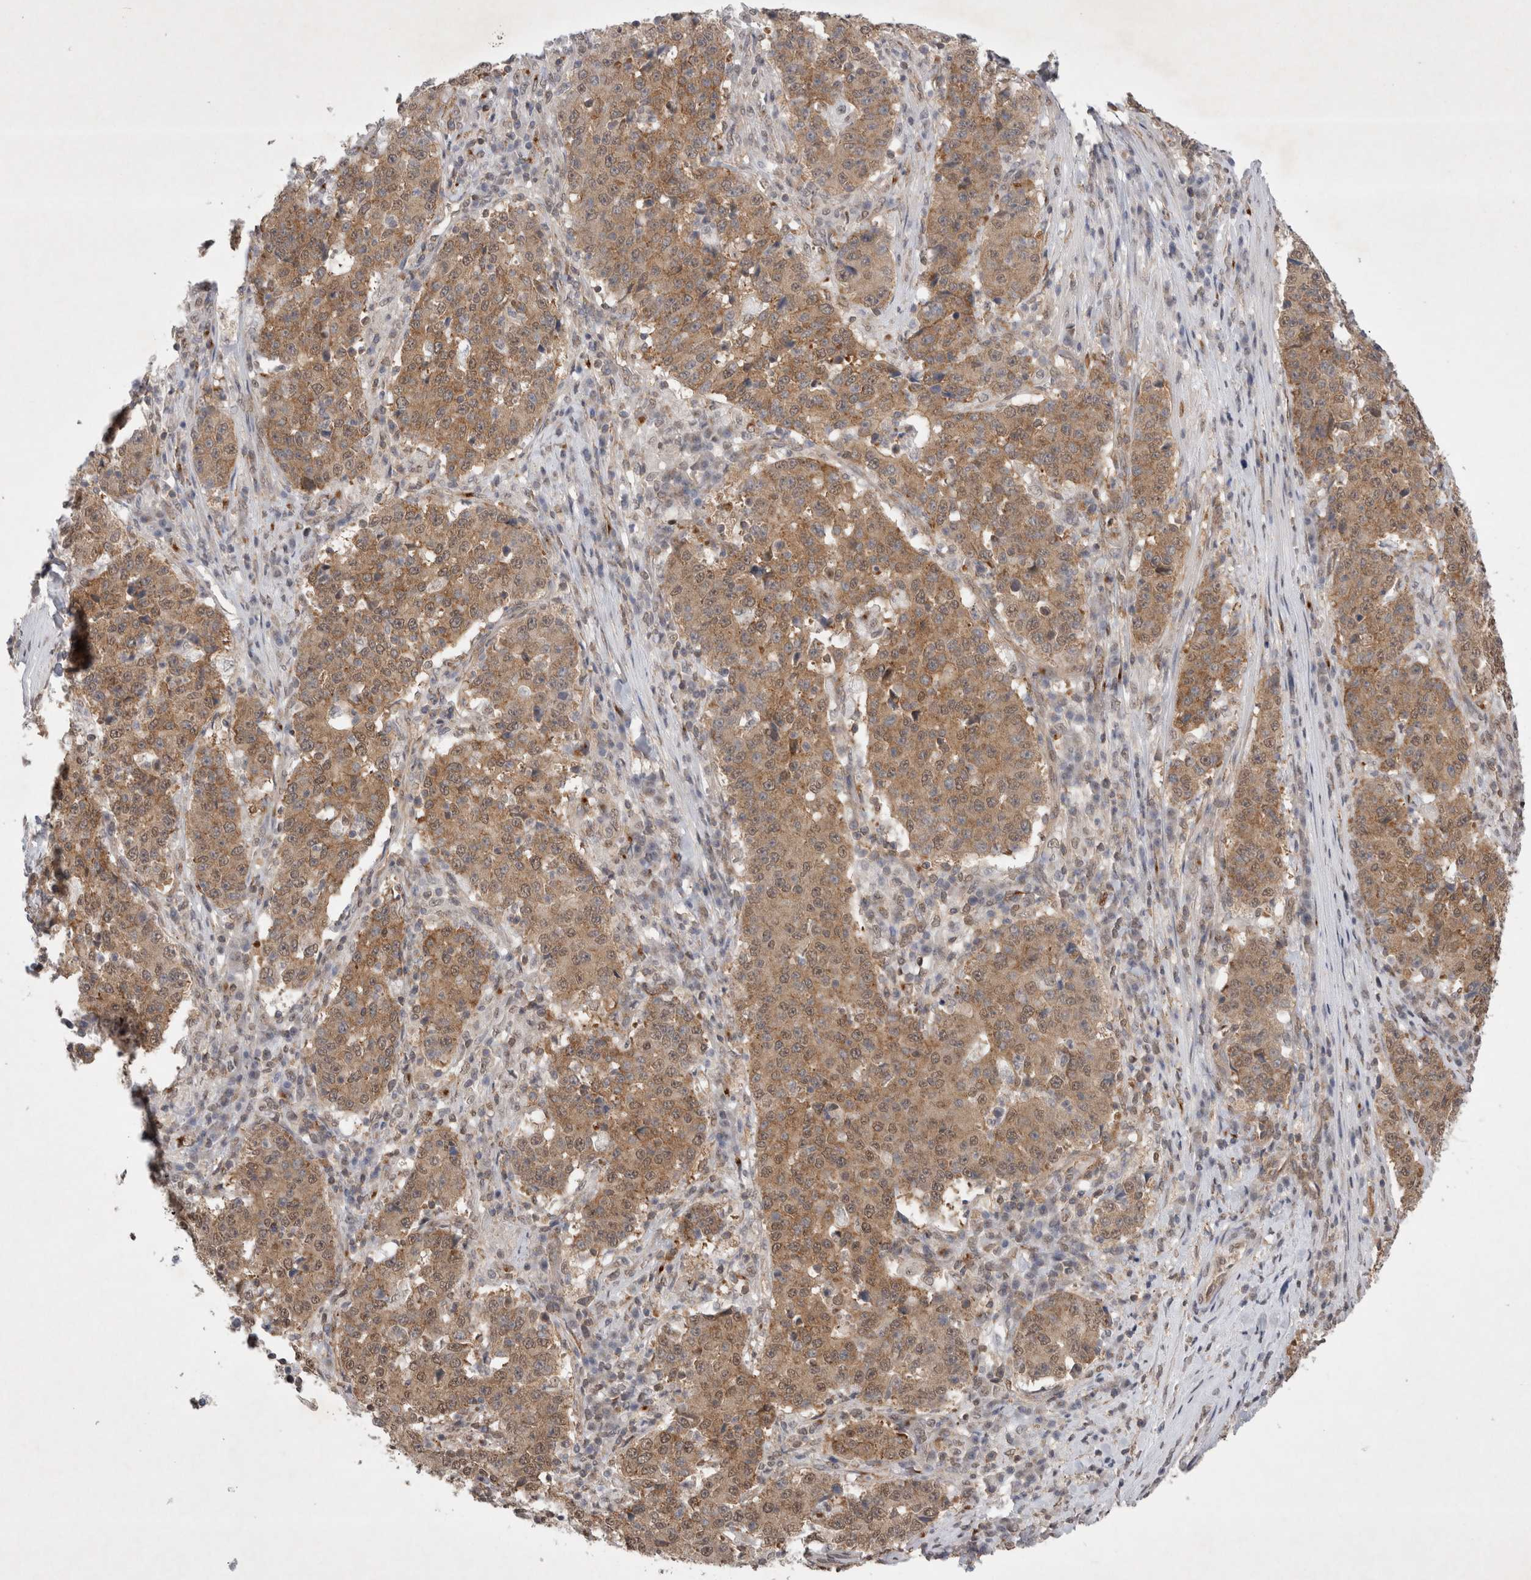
{"staining": {"intensity": "moderate", "quantity": ">75%", "location": "cytoplasmic/membranous"}, "tissue": "stomach cancer", "cell_type": "Tumor cells", "image_type": "cancer", "snomed": [{"axis": "morphology", "description": "Adenocarcinoma, NOS"}, {"axis": "topography", "description": "Stomach"}], "caption": "Stomach adenocarcinoma was stained to show a protein in brown. There is medium levels of moderate cytoplasmic/membranous positivity in approximately >75% of tumor cells.", "gene": "WIPF2", "patient": {"sex": "male", "age": 59}}